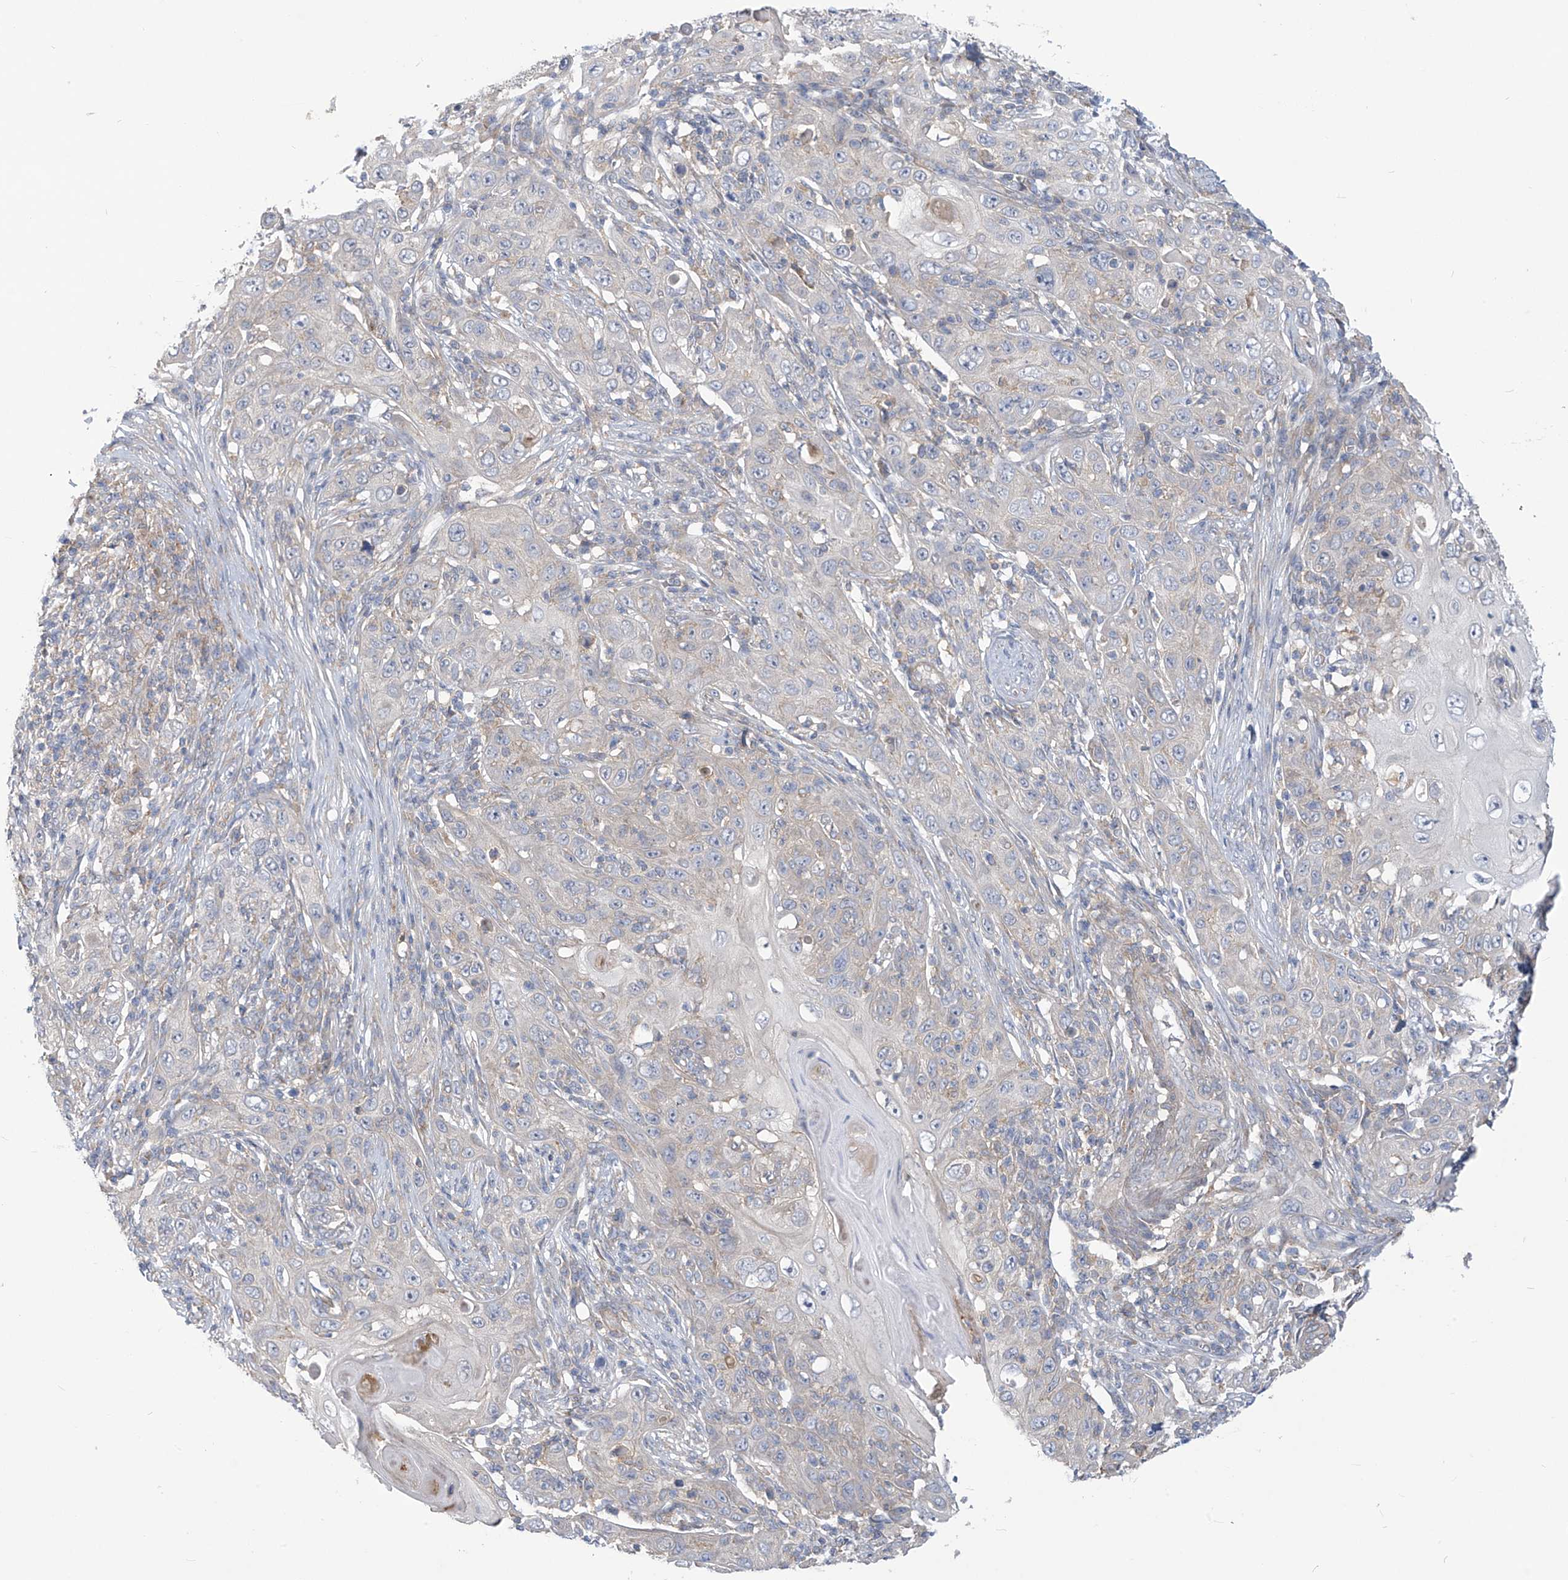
{"staining": {"intensity": "negative", "quantity": "none", "location": "none"}, "tissue": "skin cancer", "cell_type": "Tumor cells", "image_type": "cancer", "snomed": [{"axis": "morphology", "description": "Squamous cell carcinoma, NOS"}, {"axis": "topography", "description": "Skin"}], "caption": "Immunohistochemical staining of skin cancer (squamous cell carcinoma) reveals no significant expression in tumor cells.", "gene": "ADAT2", "patient": {"sex": "female", "age": 88}}